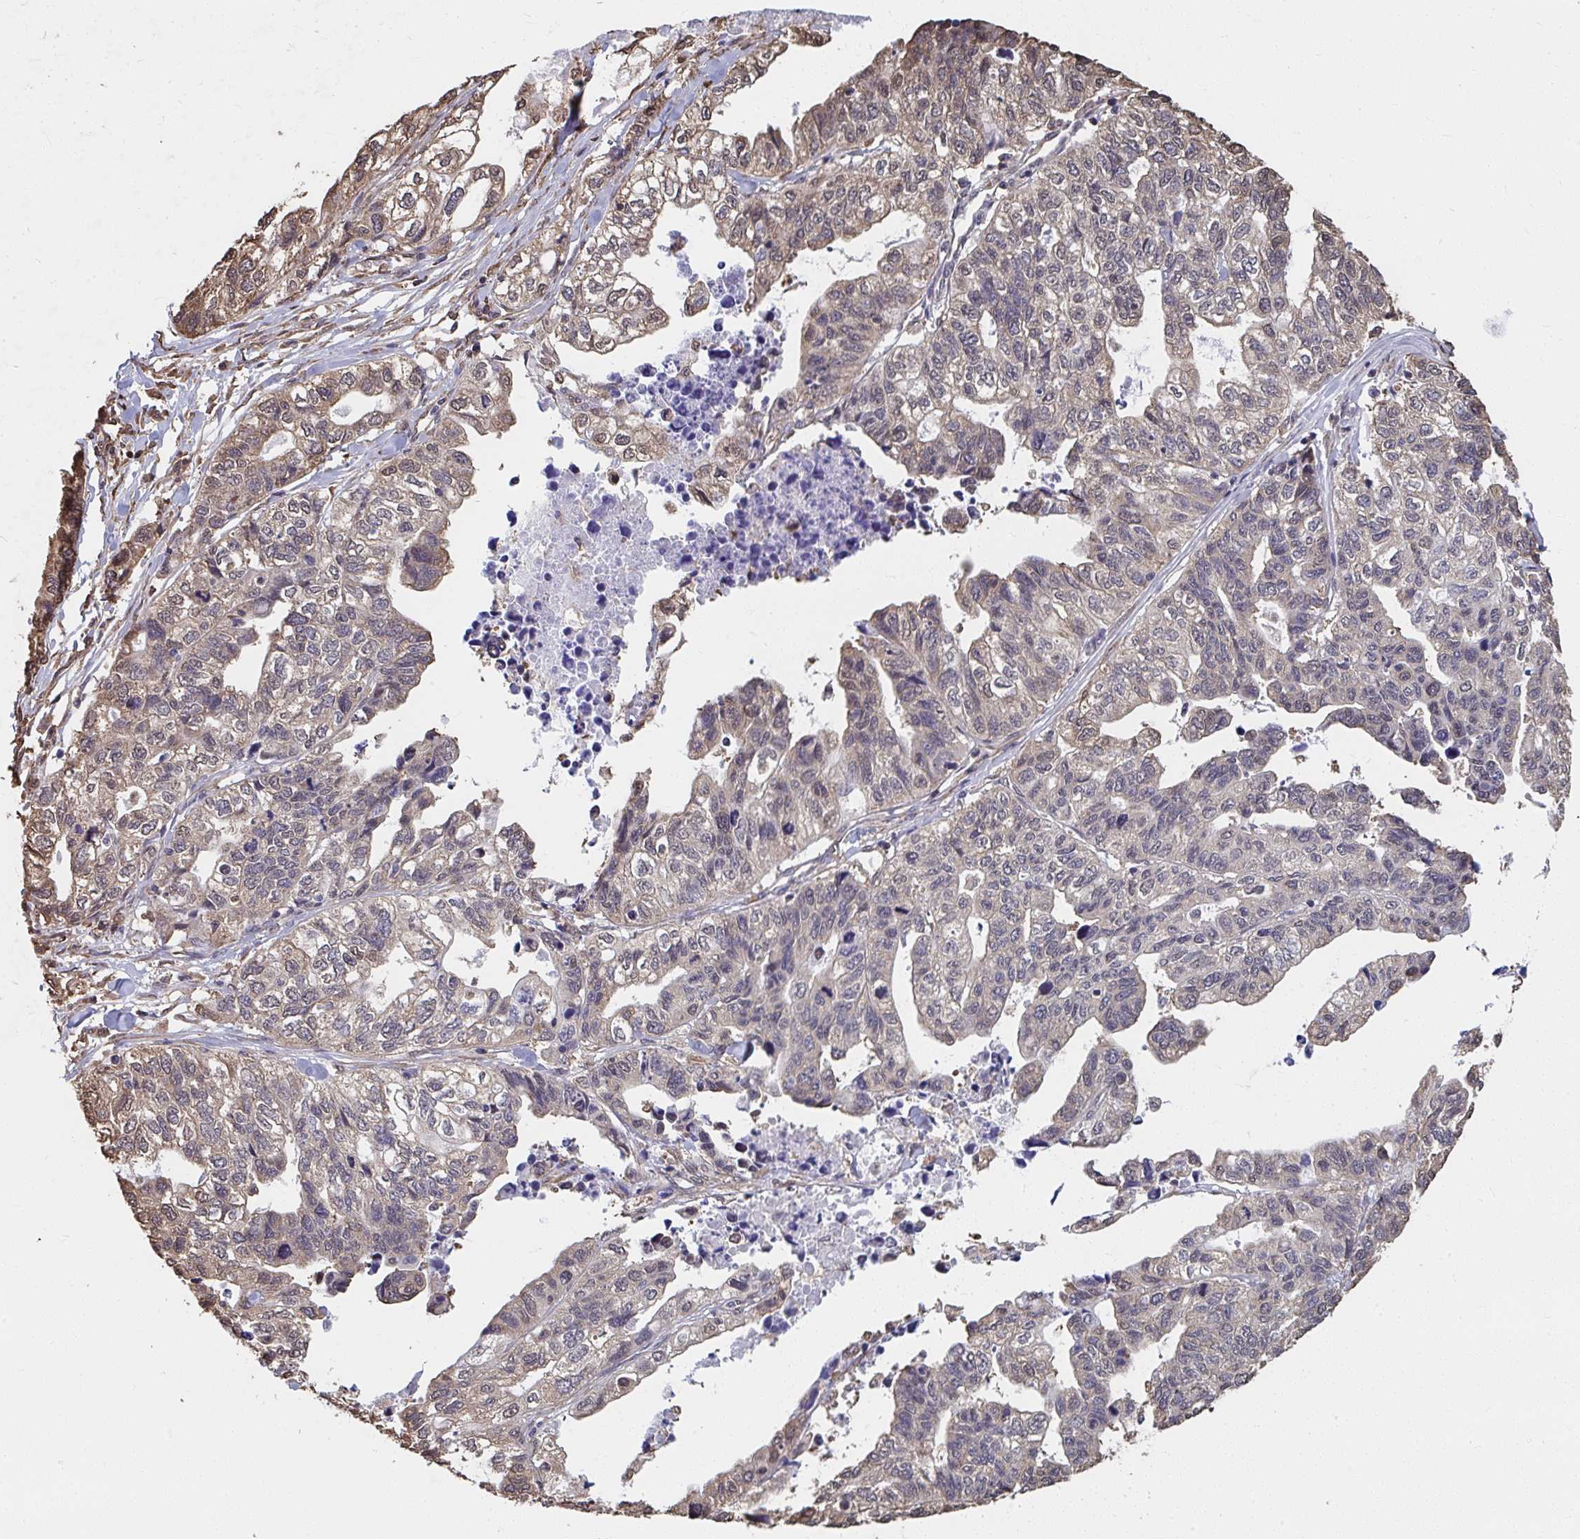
{"staining": {"intensity": "weak", "quantity": ">75%", "location": "cytoplasmic/membranous"}, "tissue": "stomach cancer", "cell_type": "Tumor cells", "image_type": "cancer", "snomed": [{"axis": "morphology", "description": "Adenocarcinoma, NOS"}, {"axis": "topography", "description": "Stomach, upper"}], "caption": "The histopathology image demonstrates a brown stain indicating the presence of a protein in the cytoplasmic/membranous of tumor cells in stomach adenocarcinoma.", "gene": "SYNCRIP", "patient": {"sex": "female", "age": 67}}